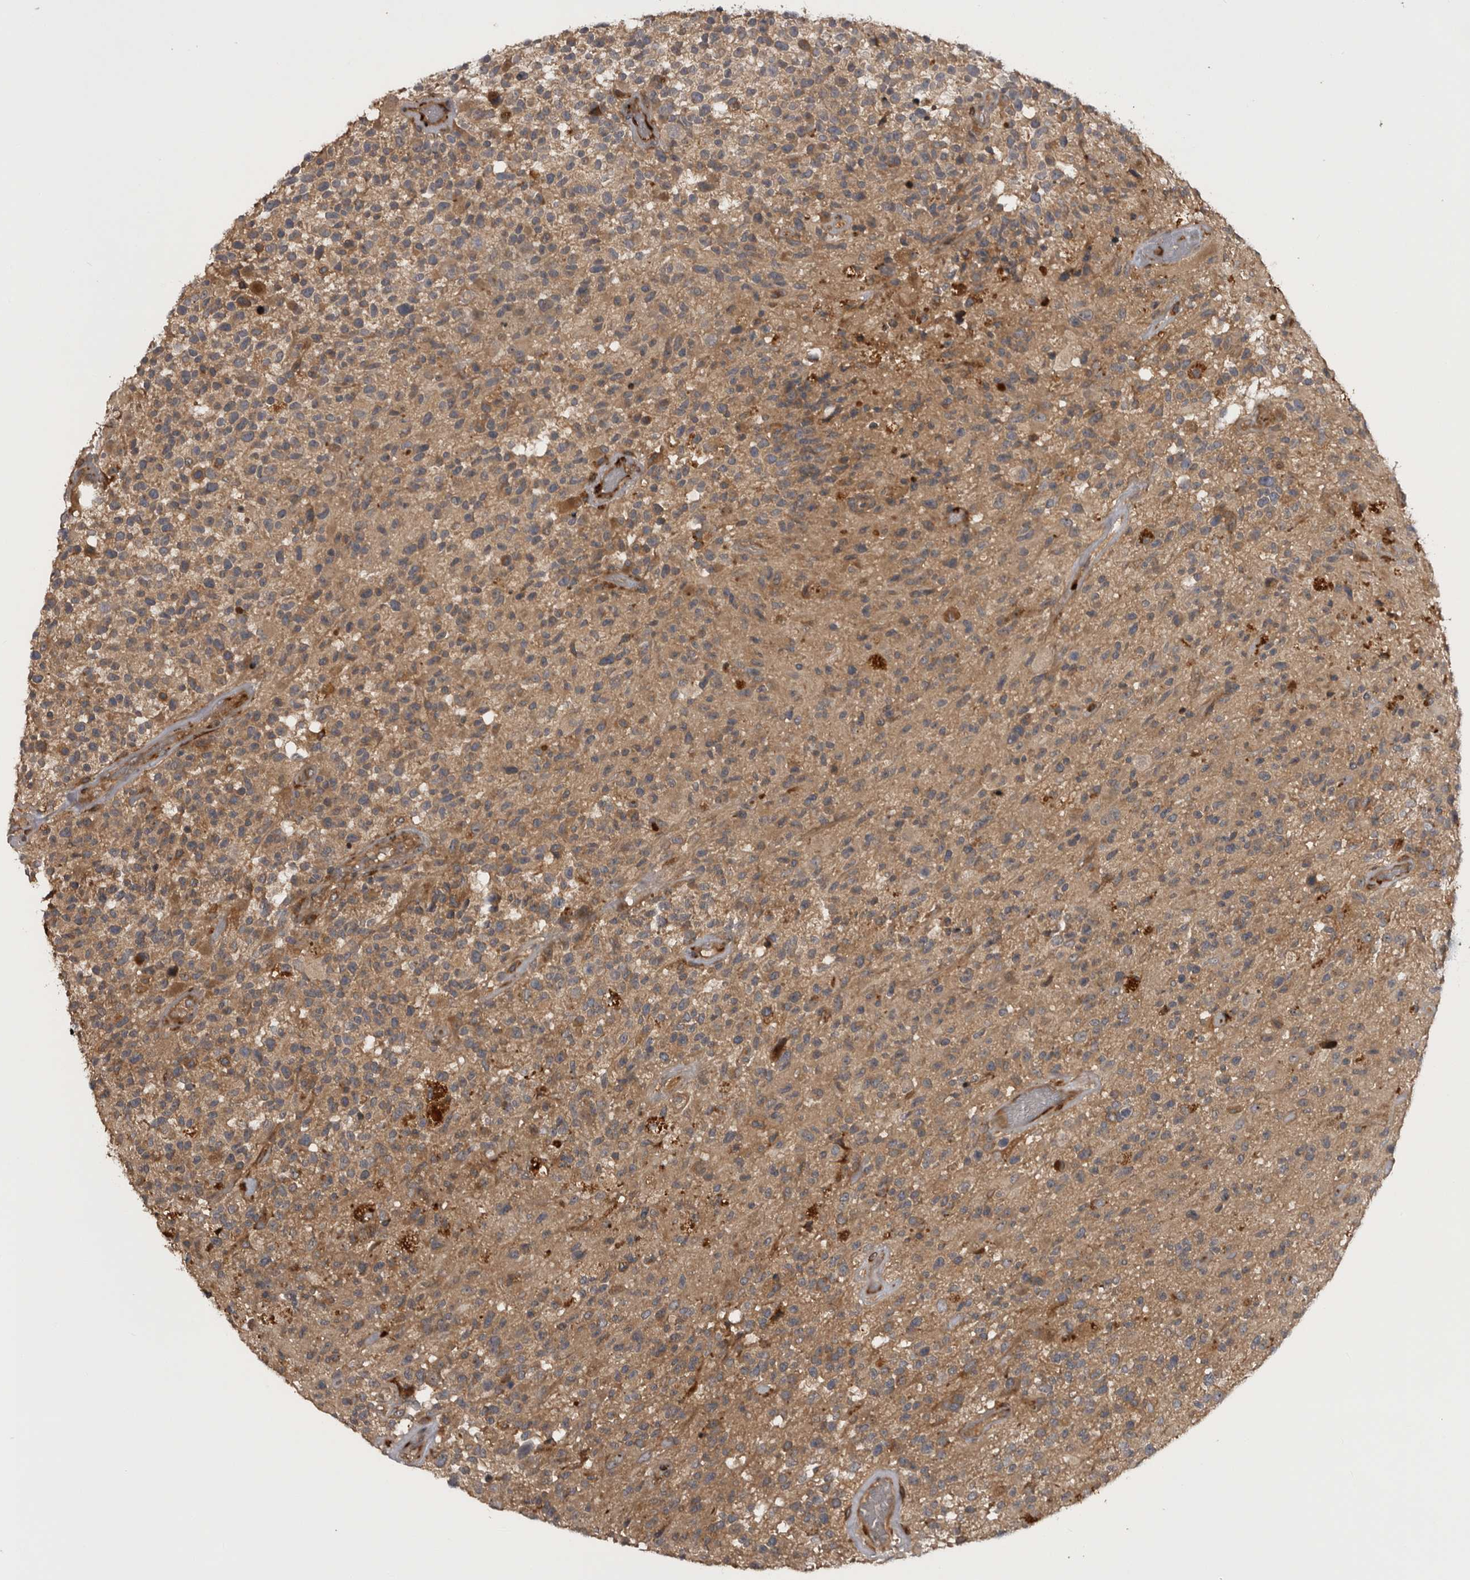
{"staining": {"intensity": "weak", "quantity": ">75%", "location": "cytoplasmic/membranous"}, "tissue": "glioma", "cell_type": "Tumor cells", "image_type": "cancer", "snomed": [{"axis": "morphology", "description": "Glioma, malignant, High grade"}, {"axis": "morphology", "description": "Glioblastoma, NOS"}, {"axis": "topography", "description": "Brain"}], "caption": "Immunohistochemistry image of neoplastic tissue: glioma stained using immunohistochemistry (IHC) shows low levels of weak protein expression localized specifically in the cytoplasmic/membranous of tumor cells, appearing as a cytoplasmic/membranous brown color.", "gene": "RAB3GAP2", "patient": {"sex": "male", "age": 60}}